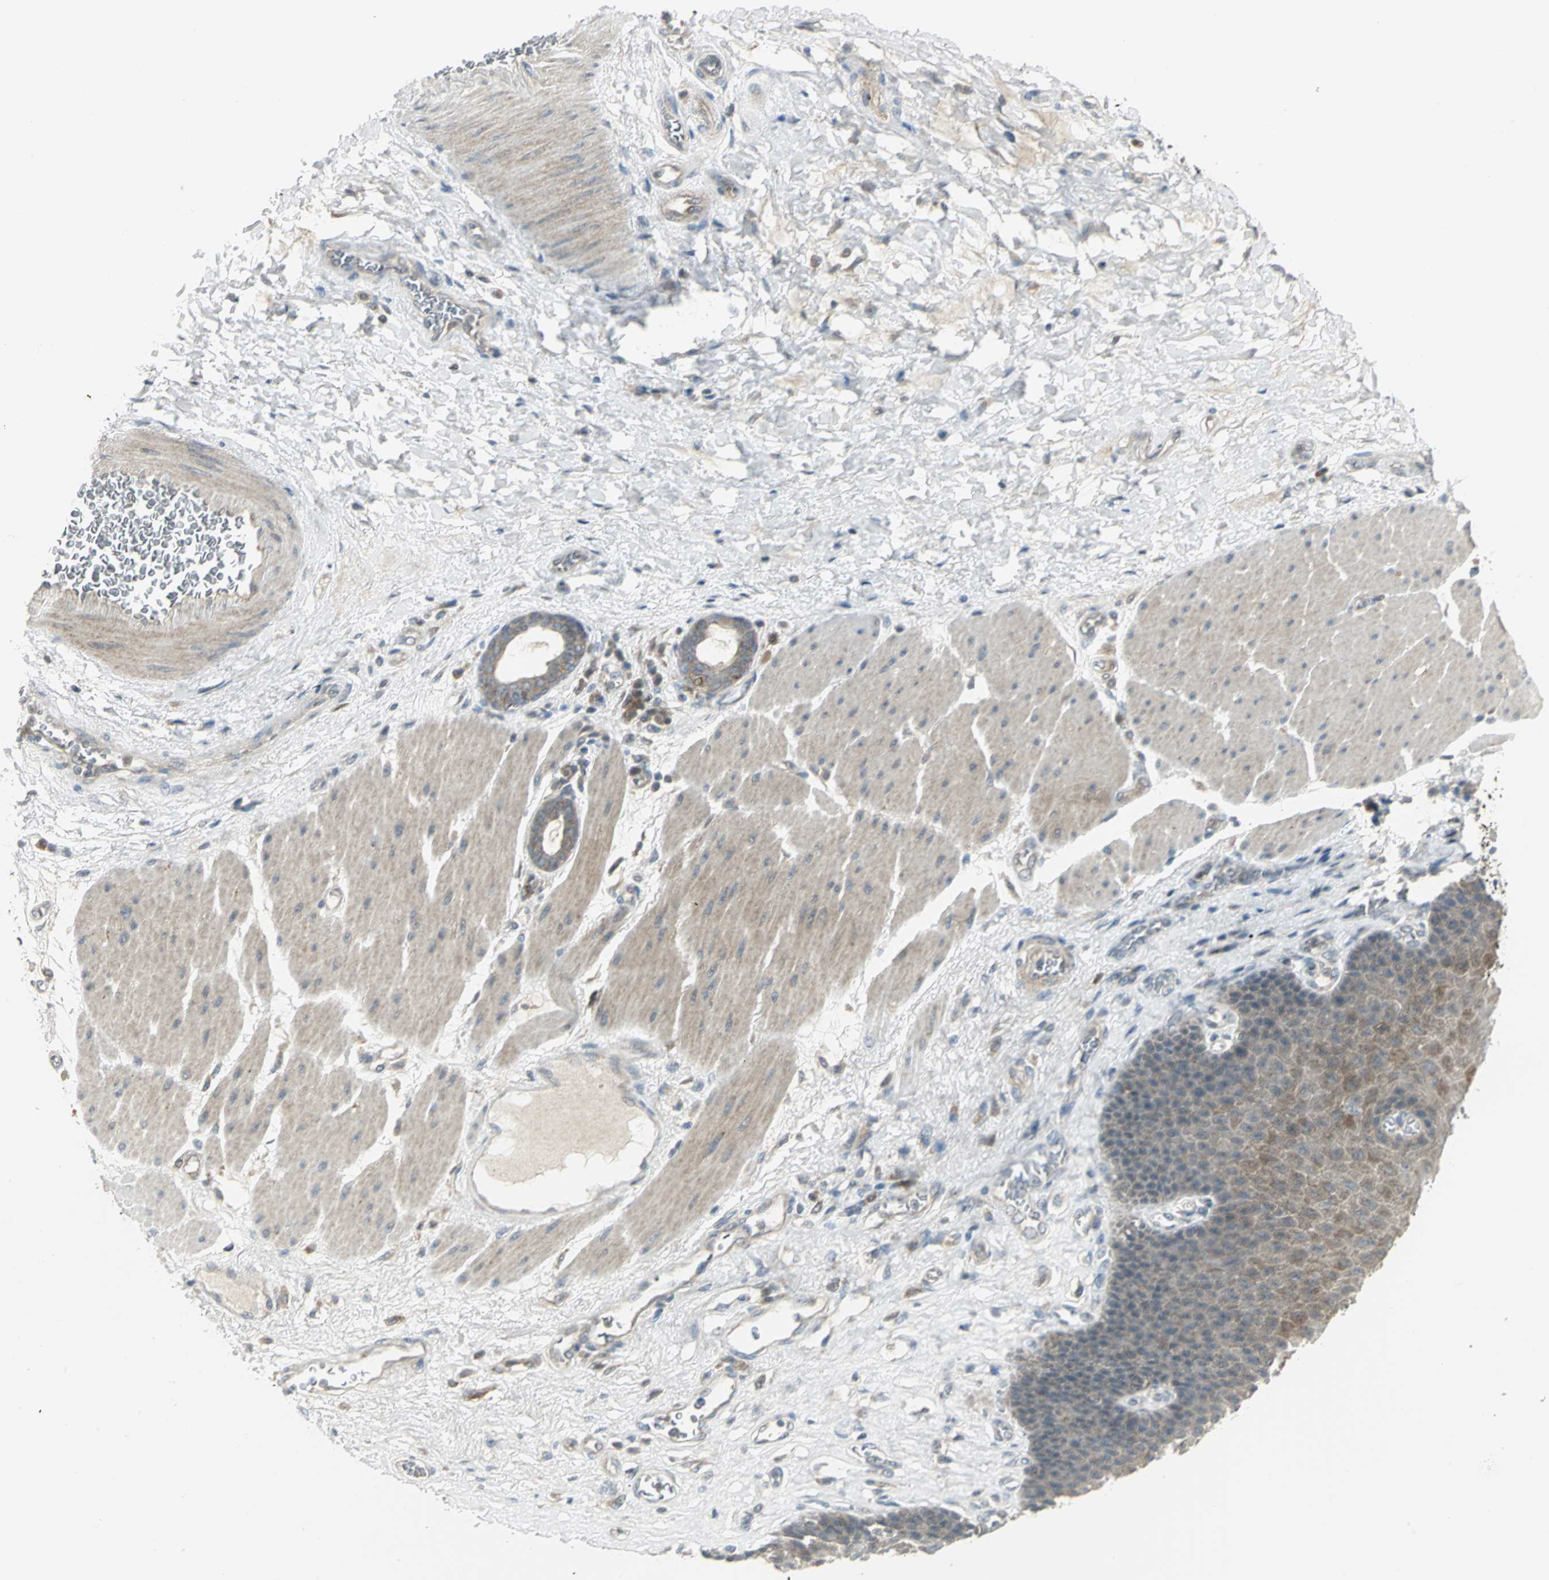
{"staining": {"intensity": "moderate", "quantity": "25%-75%", "location": "cytoplasmic/membranous"}, "tissue": "esophagus", "cell_type": "Squamous epithelial cells", "image_type": "normal", "snomed": [{"axis": "morphology", "description": "Normal tissue, NOS"}, {"axis": "topography", "description": "Esophagus"}], "caption": "Esophagus stained with DAB (3,3'-diaminobenzidine) immunohistochemistry exhibits medium levels of moderate cytoplasmic/membranous positivity in about 25%-75% of squamous epithelial cells.", "gene": "MAPK8IP3", "patient": {"sex": "female", "age": 72}}